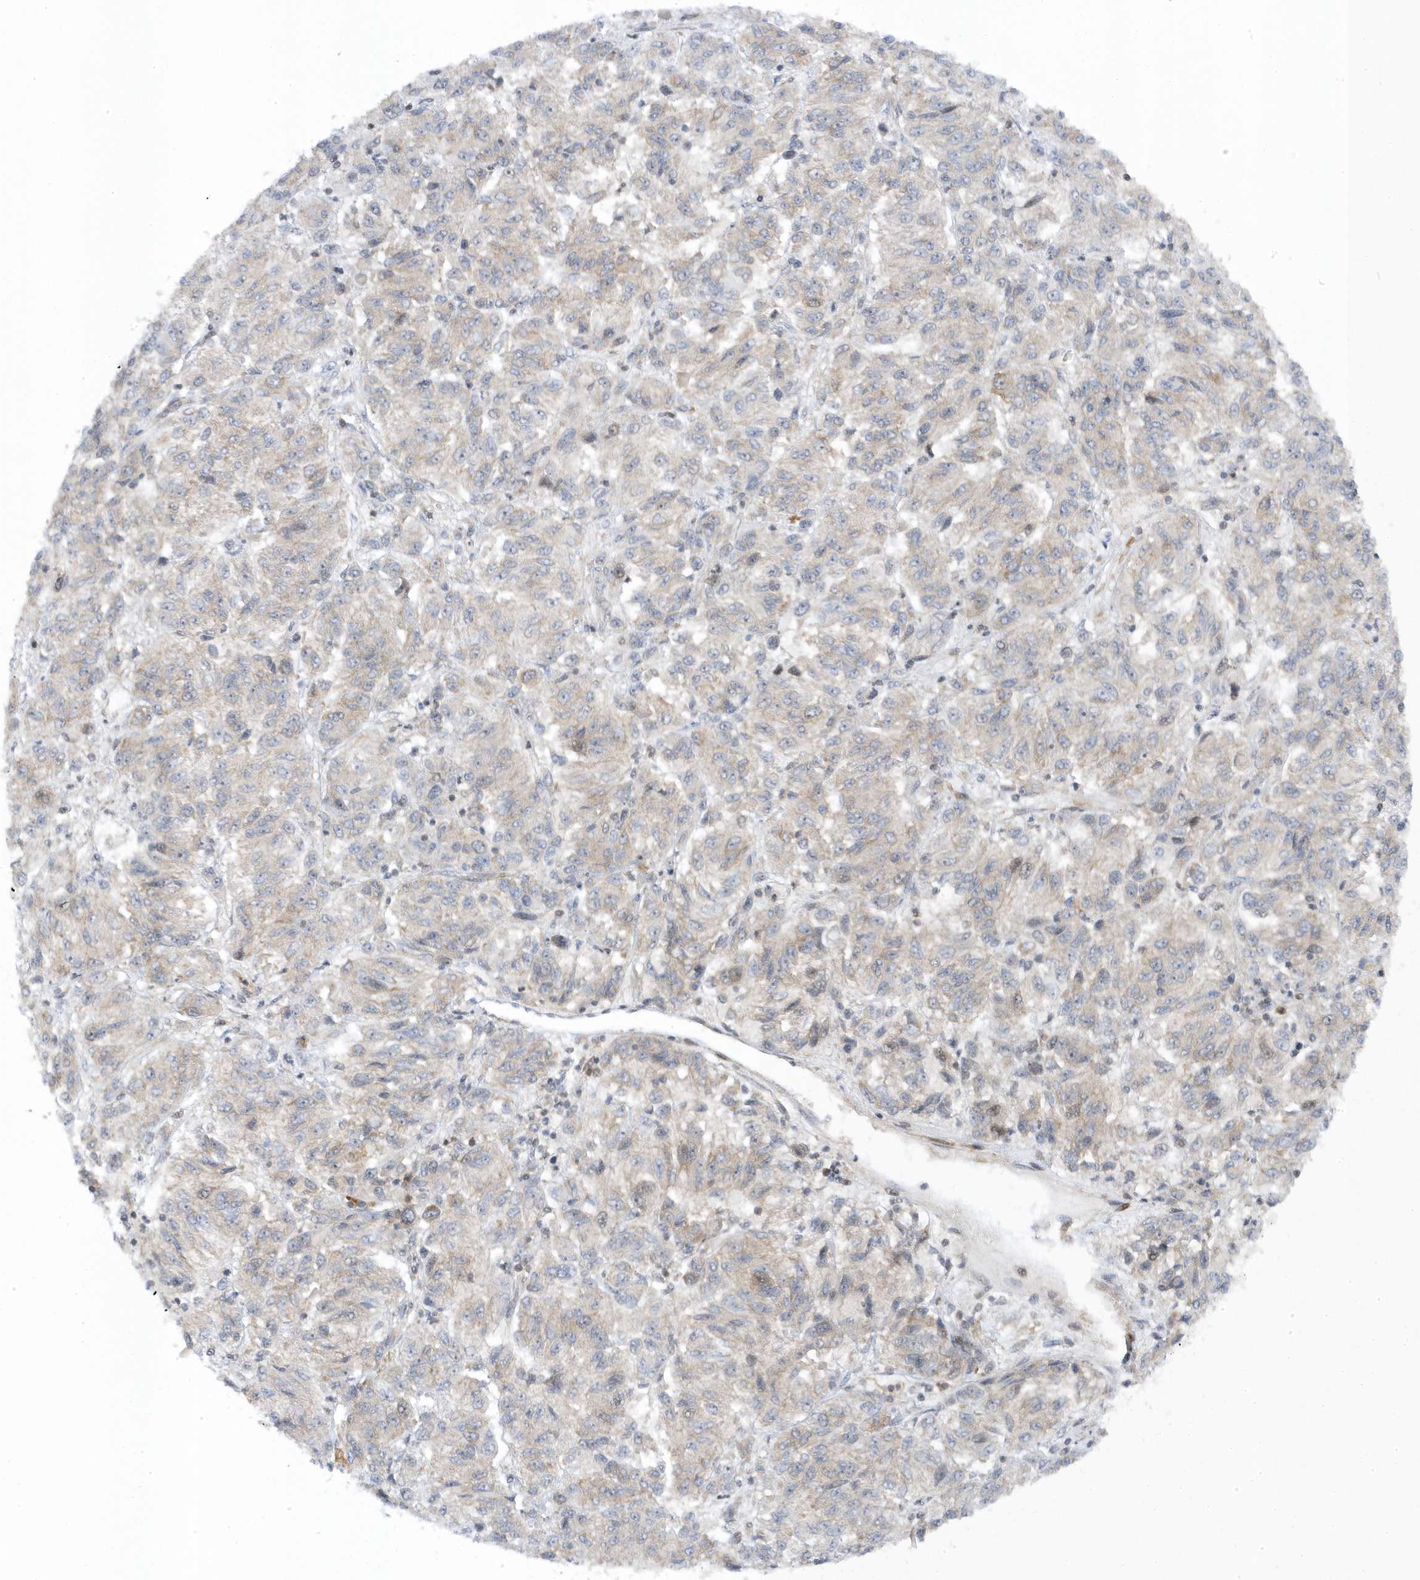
{"staining": {"intensity": "negative", "quantity": "none", "location": "none"}, "tissue": "melanoma", "cell_type": "Tumor cells", "image_type": "cancer", "snomed": [{"axis": "morphology", "description": "Malignant melanoma, Metastatic site"}, {"axis": "topography", "description": "Lung"}], "caption": "Immunohistochemical staining of melanoma displays no significant staining in tumor cells.", "gene": "MAP7D3", "patient": {"sex": "male", "age": 64}}